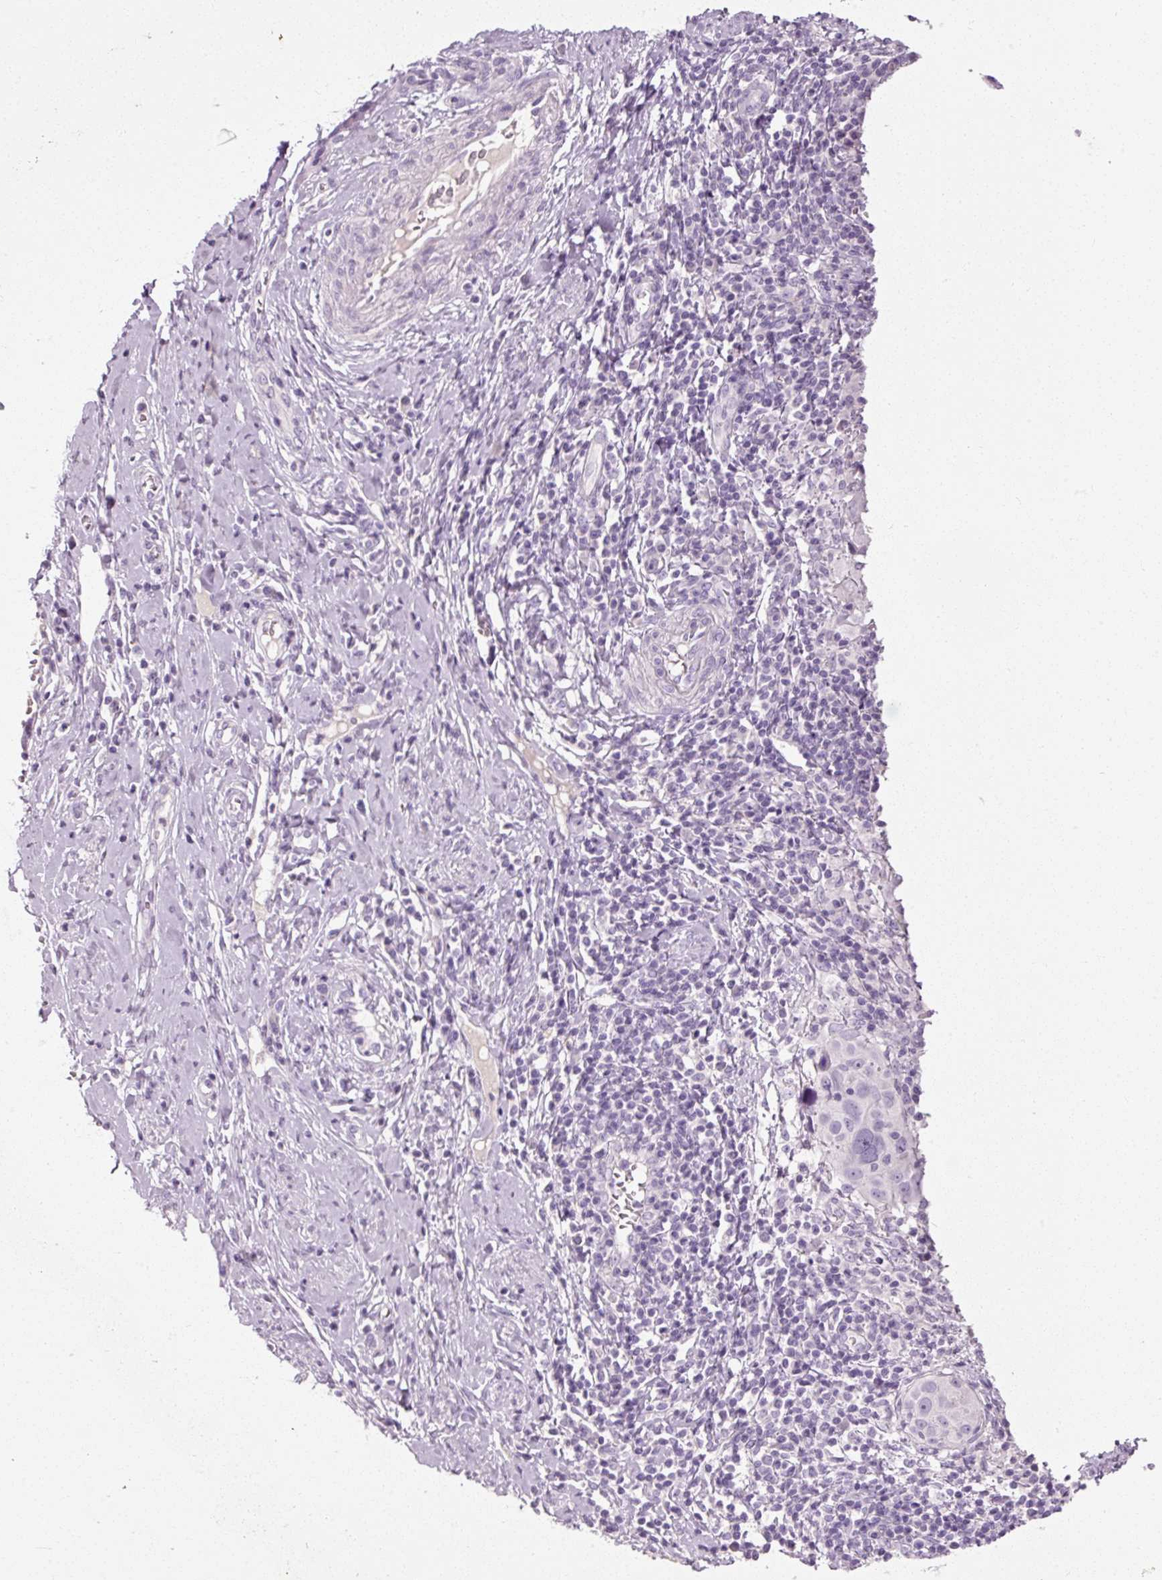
{"staining": {"intensity": "negative", "quantity": "none", "location": "none"}, "tissue": "cervical cancer", "cell_type": "Tumor cells", "image_type": "cancer", "snomed": [{"axis": "morphology", "description": "Squamous cell carcinoma, NOS"}, {"axis": "topography", "description": "Cervix"}], "caption": "High power microscopy histopathology image of an immunohistochemistry histopathology image of cervical cancer (squamous cell carcinoma), revealing no significant expression in tumor cells. The staining was performed using DAB (3,3'-diaminobenzidine) to visualize the protein expression in brown, while the nuclei were stained in blue with hematoxylin (Magnification: 20x).", "gene": "MUC5AC", "patient": {"sex": "female", "age": 31}}